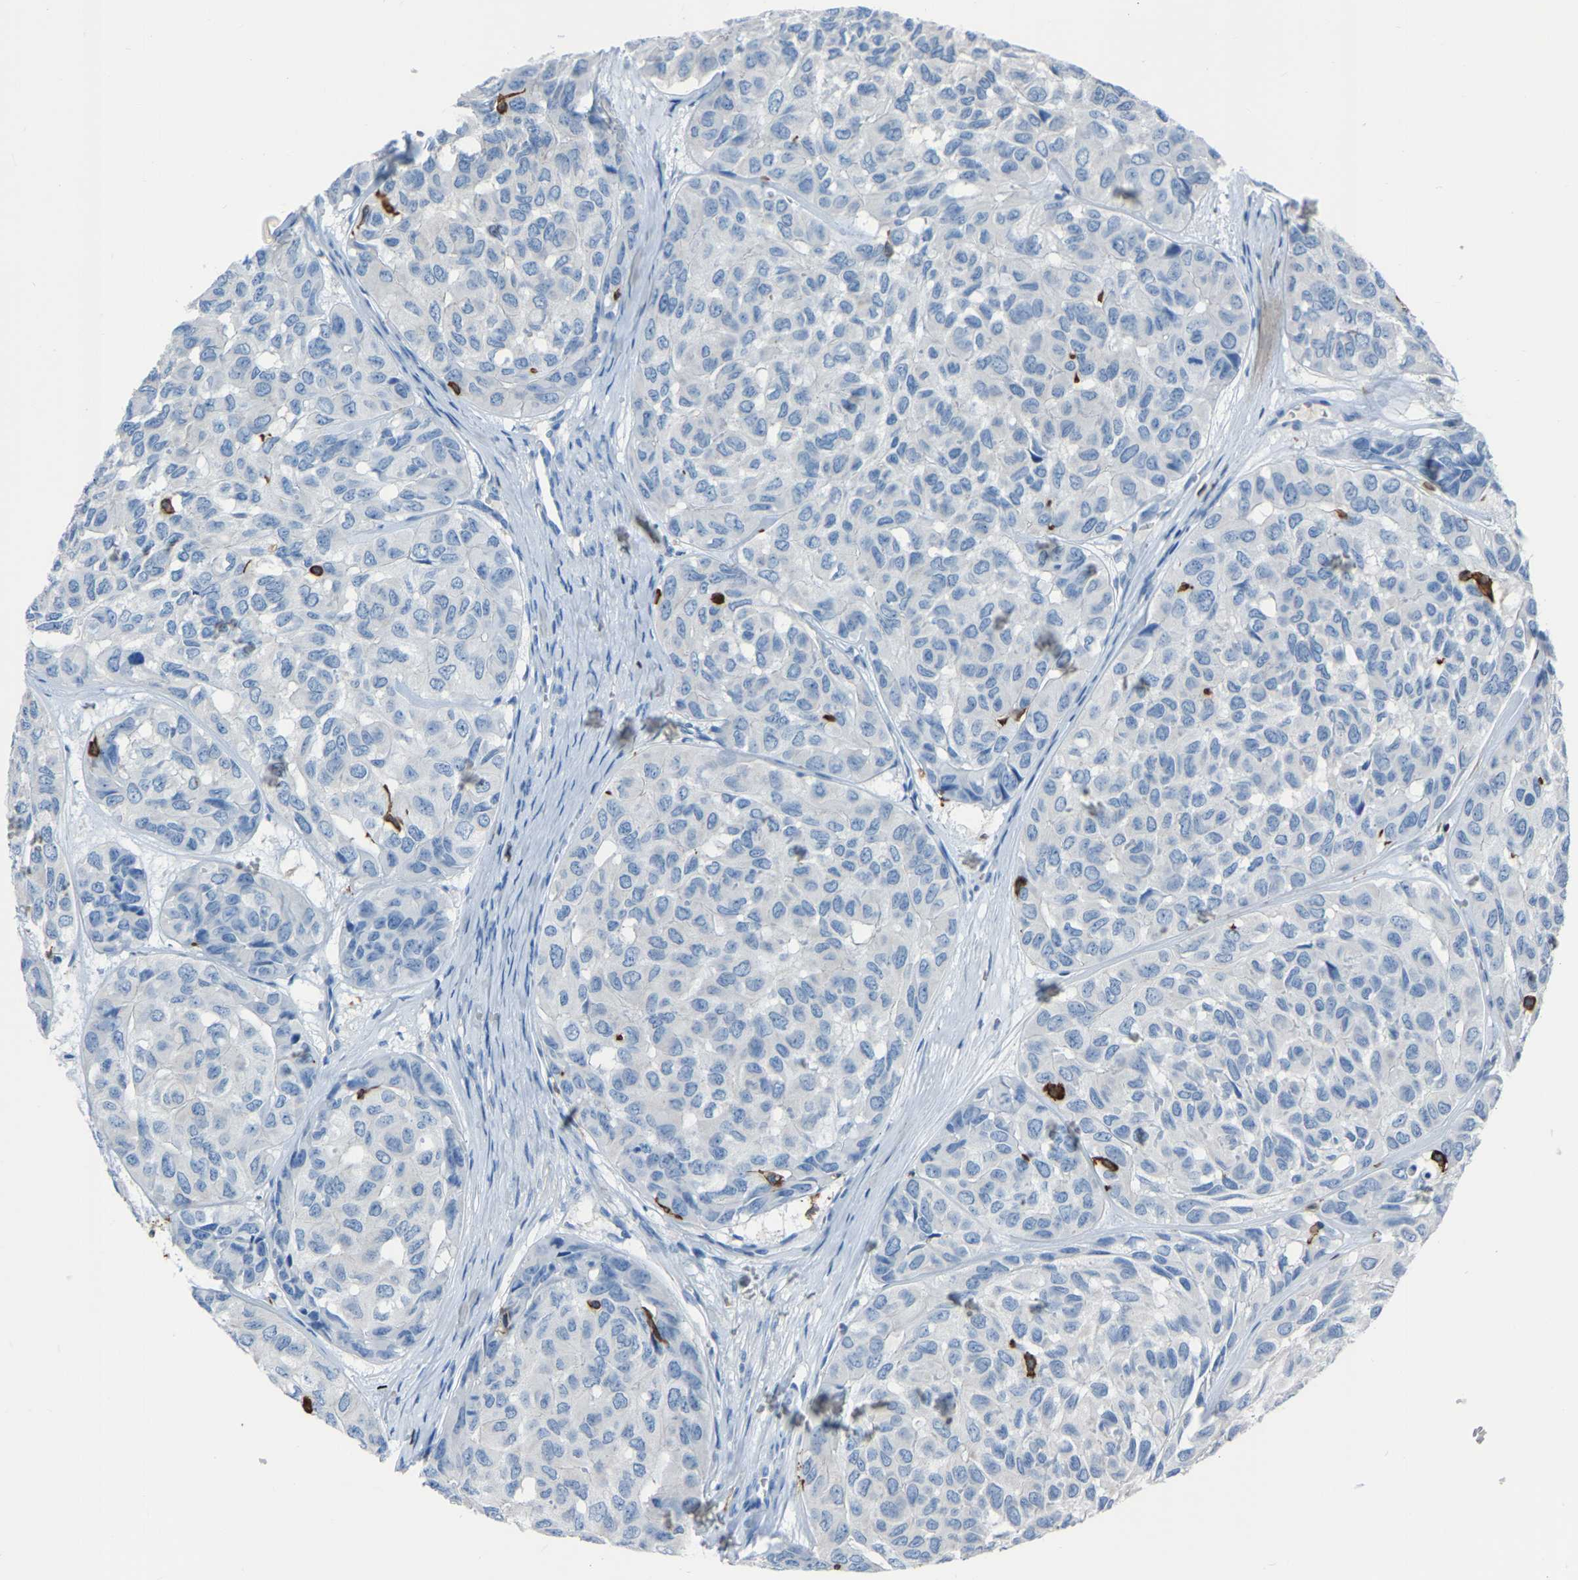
{"staining": {"intensity": "negative", "quantity": "none", "location": "none"}, "tissue": "head and neck cancer", "cell_type": "Tumor cells", "image_type": "cancer", "snomed": [{"axis": "morphology", "description": "Adenocarcinoma, NOS"}, {"axis": "topography", "description": "Salivary gland, NOS"}, {"axis": "topography", "description": "Head-Neck"}], "caption": "Adenocarcinoma (head and neck) was stained to show a protein in brown. There is no significant positivity in tumor cells.", "gene": "LSP1", "patient": {"sex": "female", "age": 76}}